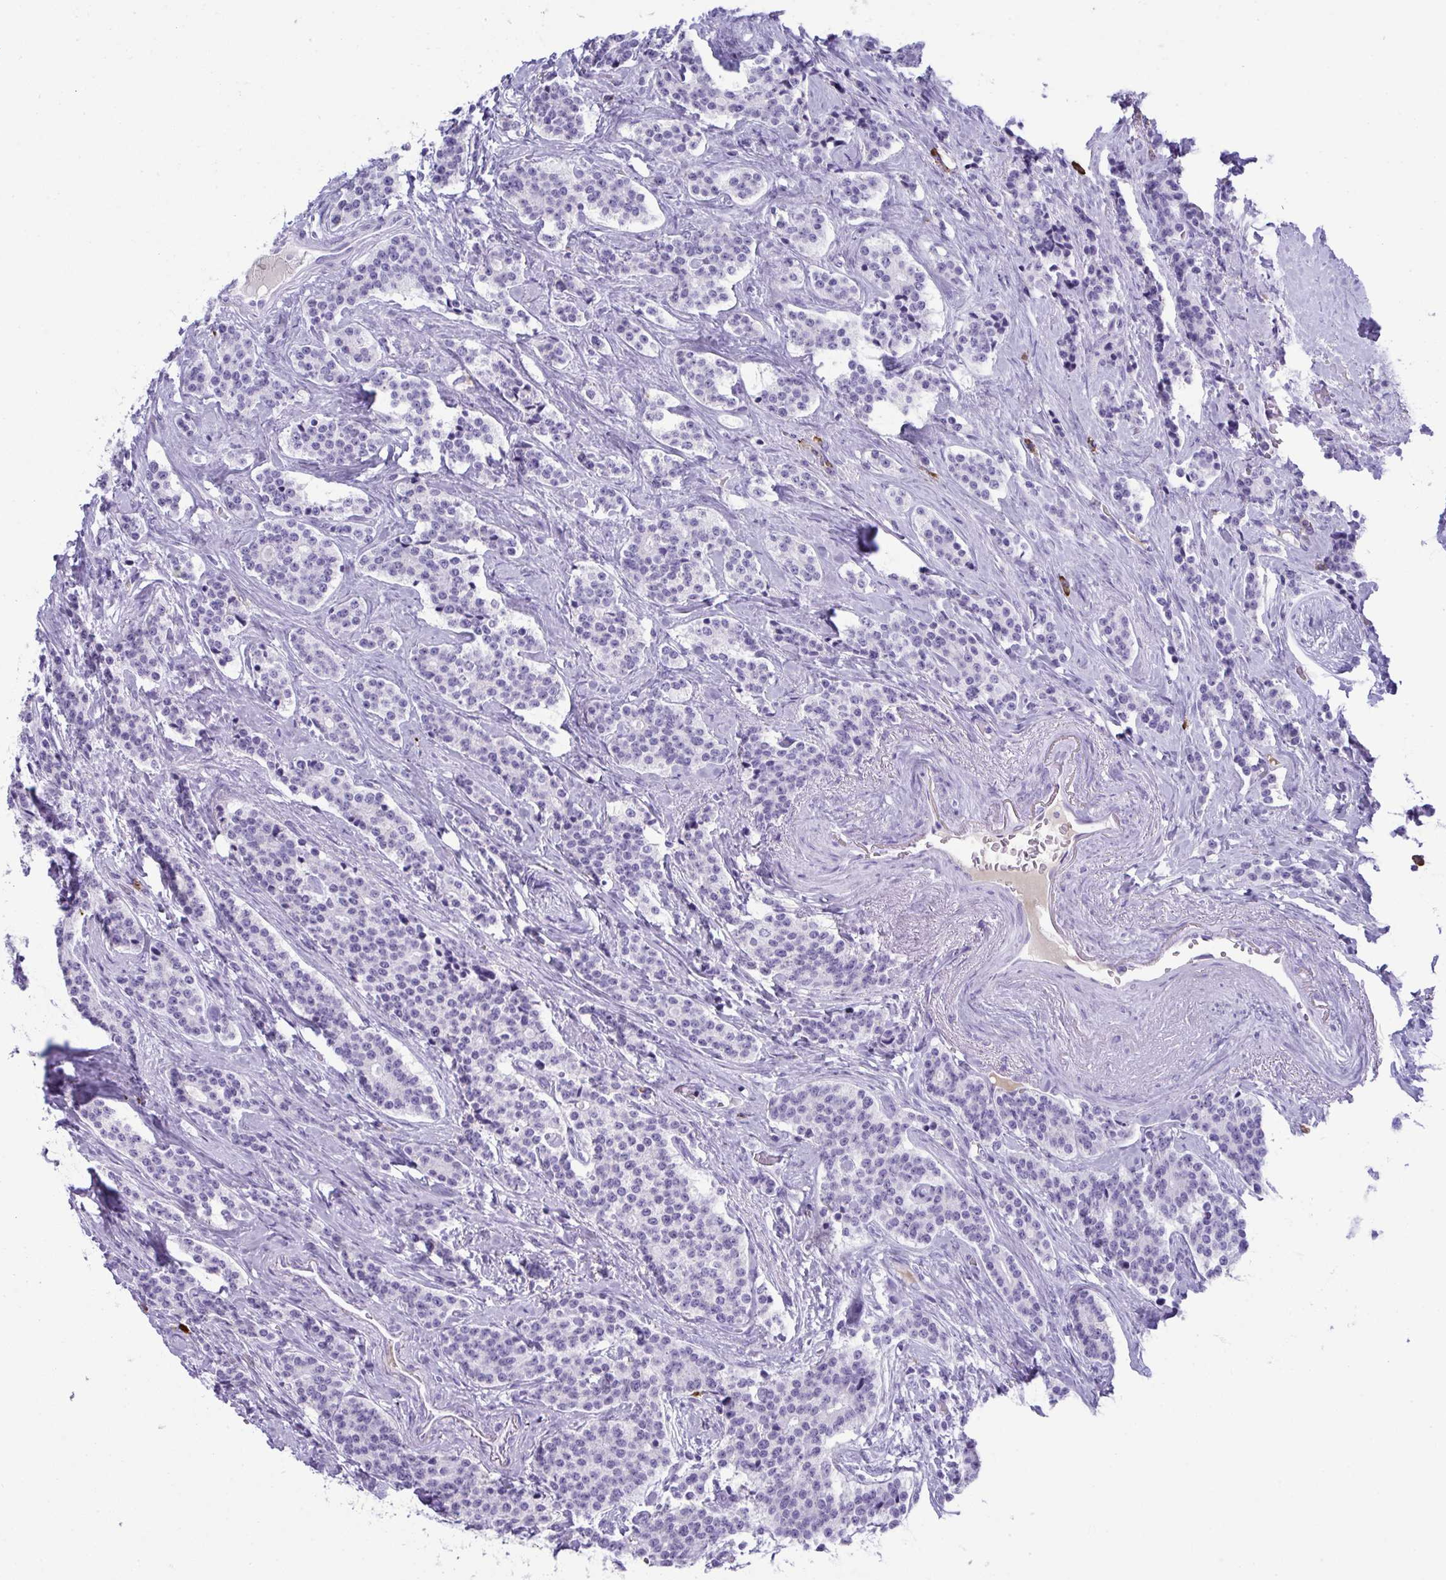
{"staining": {"intensity": "negative", "quantity": "none", "location": "none"}, "tissue": "carcinoid", "cell_type": "Tumor cells", "image_type": "cancer", "snomed": [{"axis": "morphology", "description": "Carcinoid, malignant, NOS"}, {"axis": "topography", "description": "Small intestine"}], "caption": "Tumor cells show no significant protein staining in malignant carcinoid.", "gene": "JCHAIN", "patient": {"sex": "female", "age": 73}}